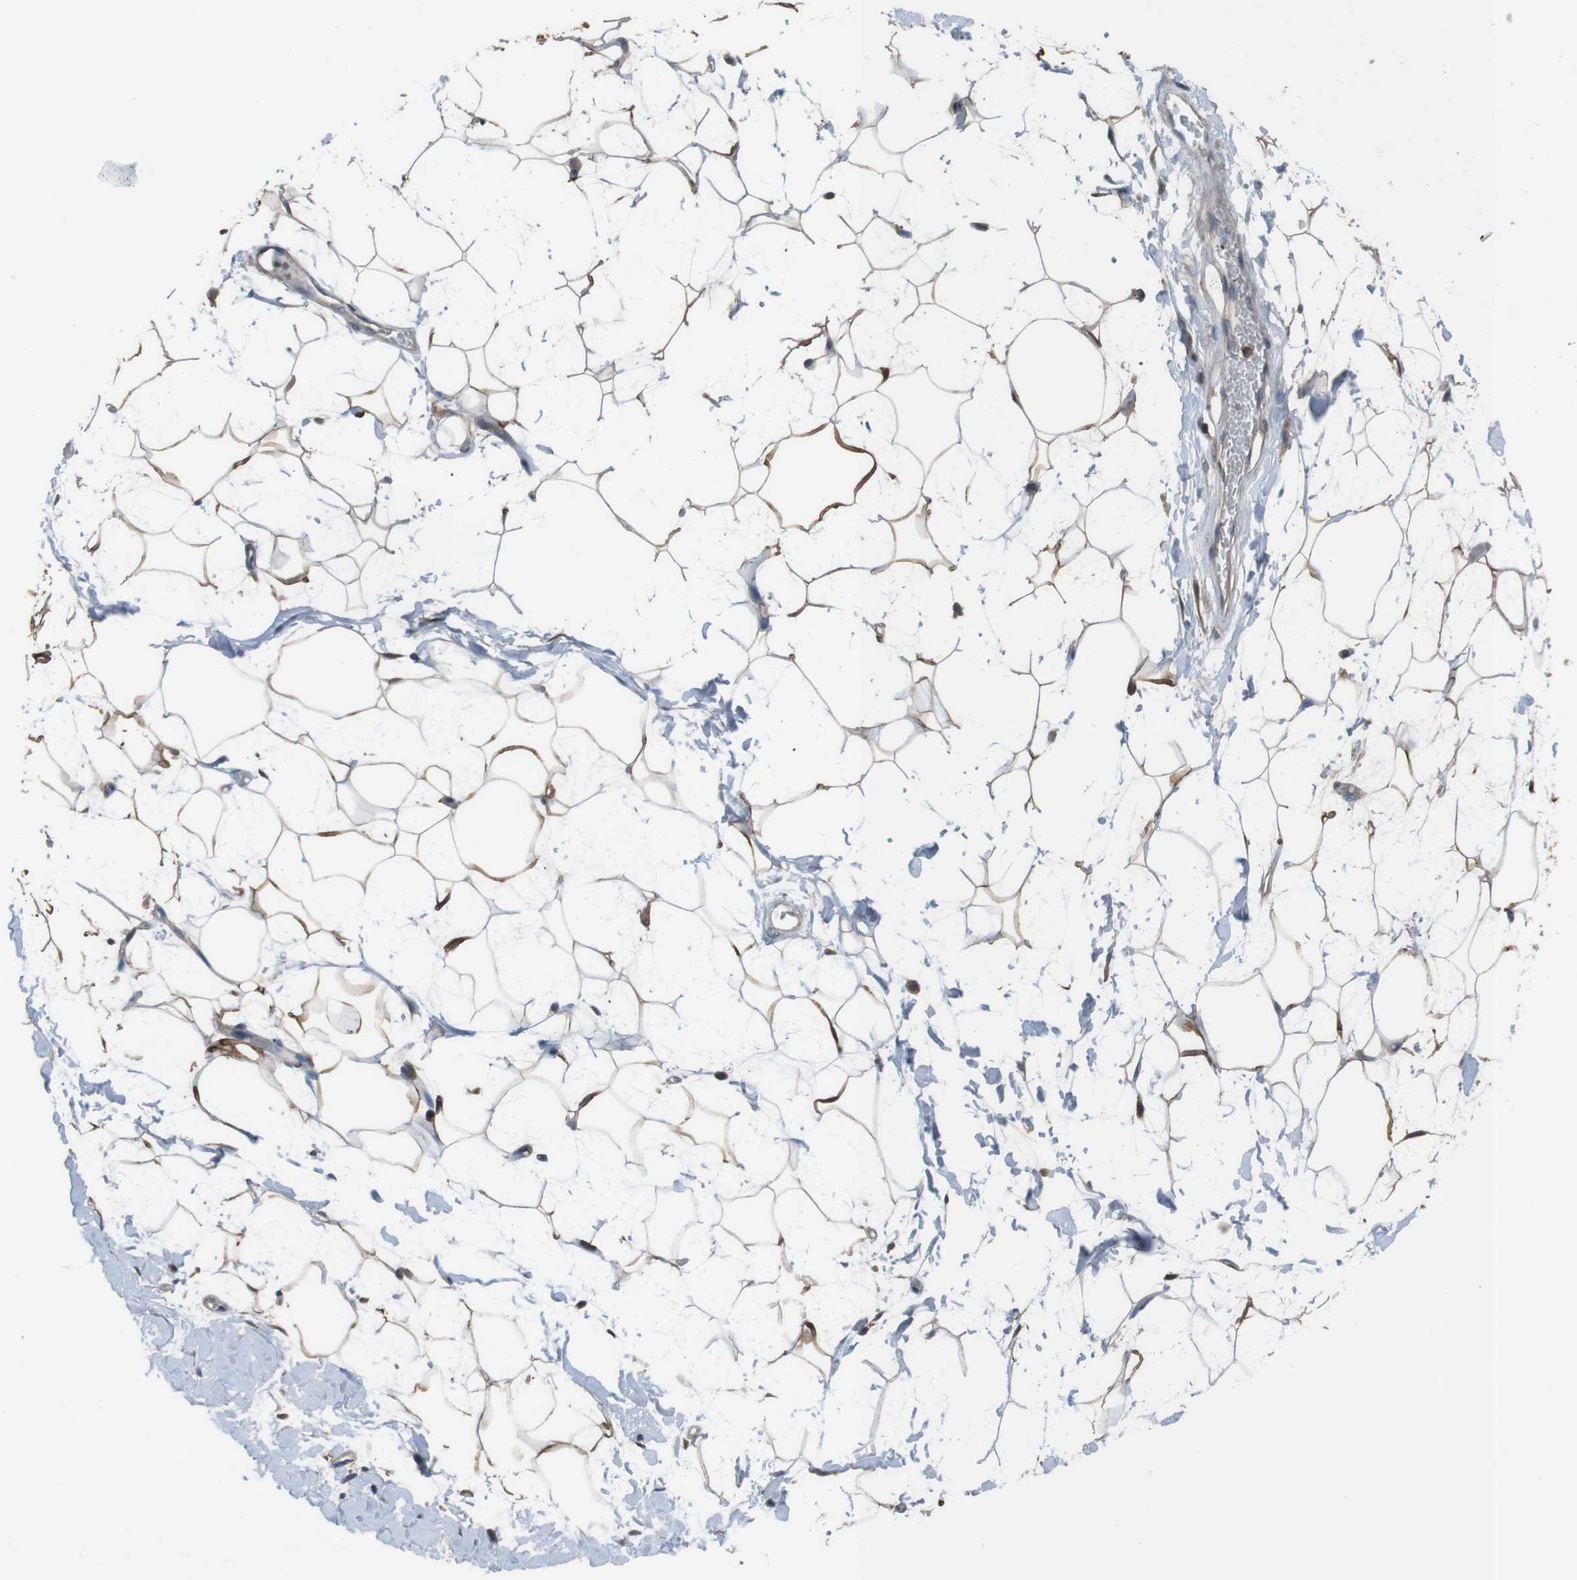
{"staining": {"intensity": "moderate", "quantity": "25%-75%", "location": "cytoplasmic/membranous"}, "tissue": "adipose tissue", "cell_type": "Adipocytes", "image_type": "normal", "snomed": [{"axis": "morphology", "description": "Normal tissue, NOS"}, {"axis": "topography", "description": "Soft tissue"}], "caption": "IHC image of normal adipose tissue stained for a protein (brown), which displays medium levels of moderate cytoplasmic/membranous staining in about 25%-75% of adipocytes.", "gene": "TWSG1", "patient": {"sex": "male", "age": 72}}